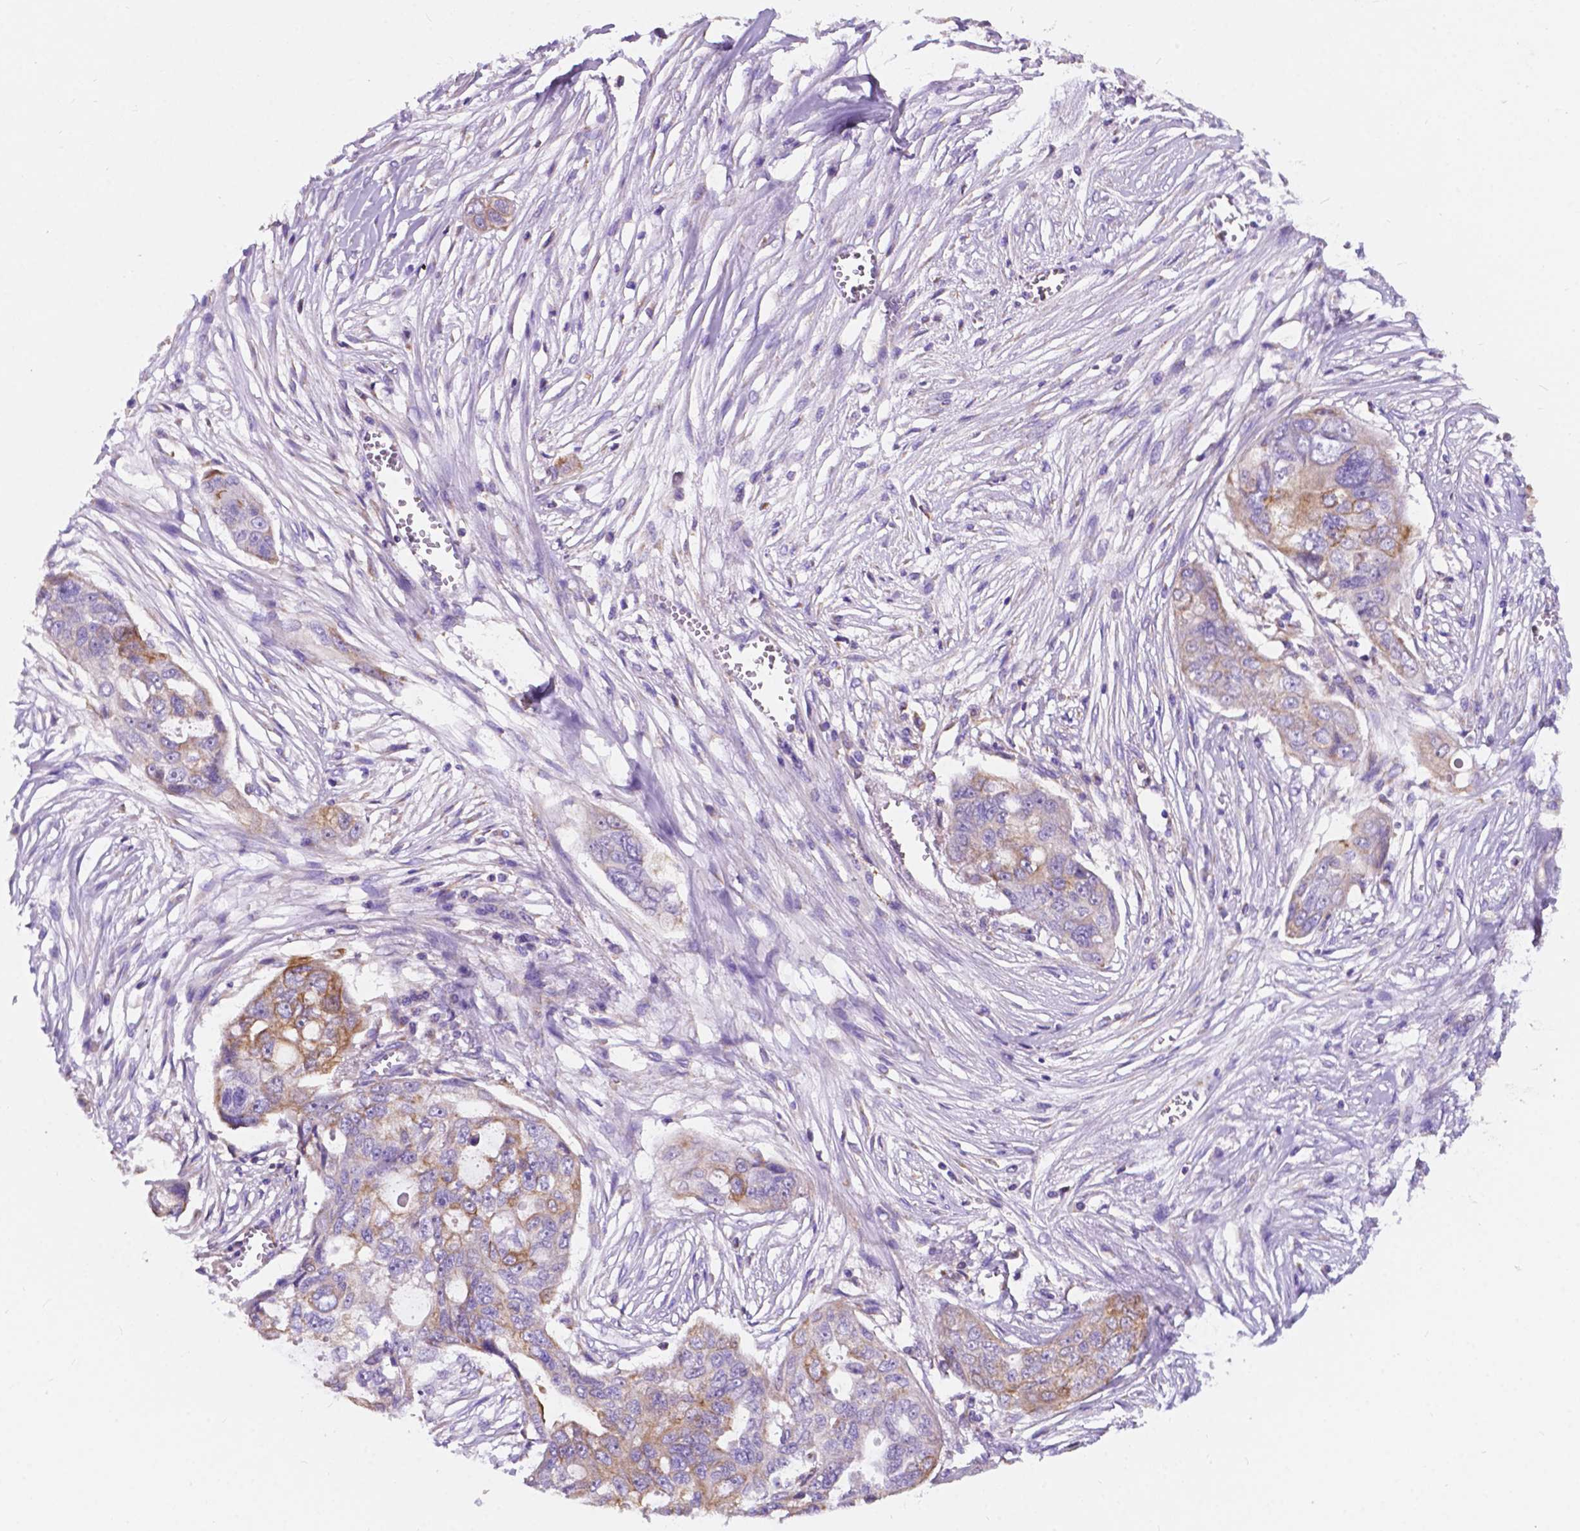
{"staining": {"intensity": "moderate", "quantity": "<25%", "location": "cytoplasmic/membranous"}, "tissue": "ovarian cancer", "cell_type": "Tumor cells", "image_type": "cancer", "snomed": [{"axis": "morphology", "description": "Carcinoma, endometroid"}, {"axis": "topography", "description": "Ovary"}], "caption": "Immunohistochemistry (DAB (3,3'-diaminobenzidine)) staining of ovarian cancer (endometroid carcinoma) shows moderate cytoplasmic/membranous protein expression in about <25% of tumor cells. Immunohistochemistry stains the protein of interest in brown and the nuclei are stained blue.", "gene": "TRPV5", "patient": {"sex": "female", "age": 70}}